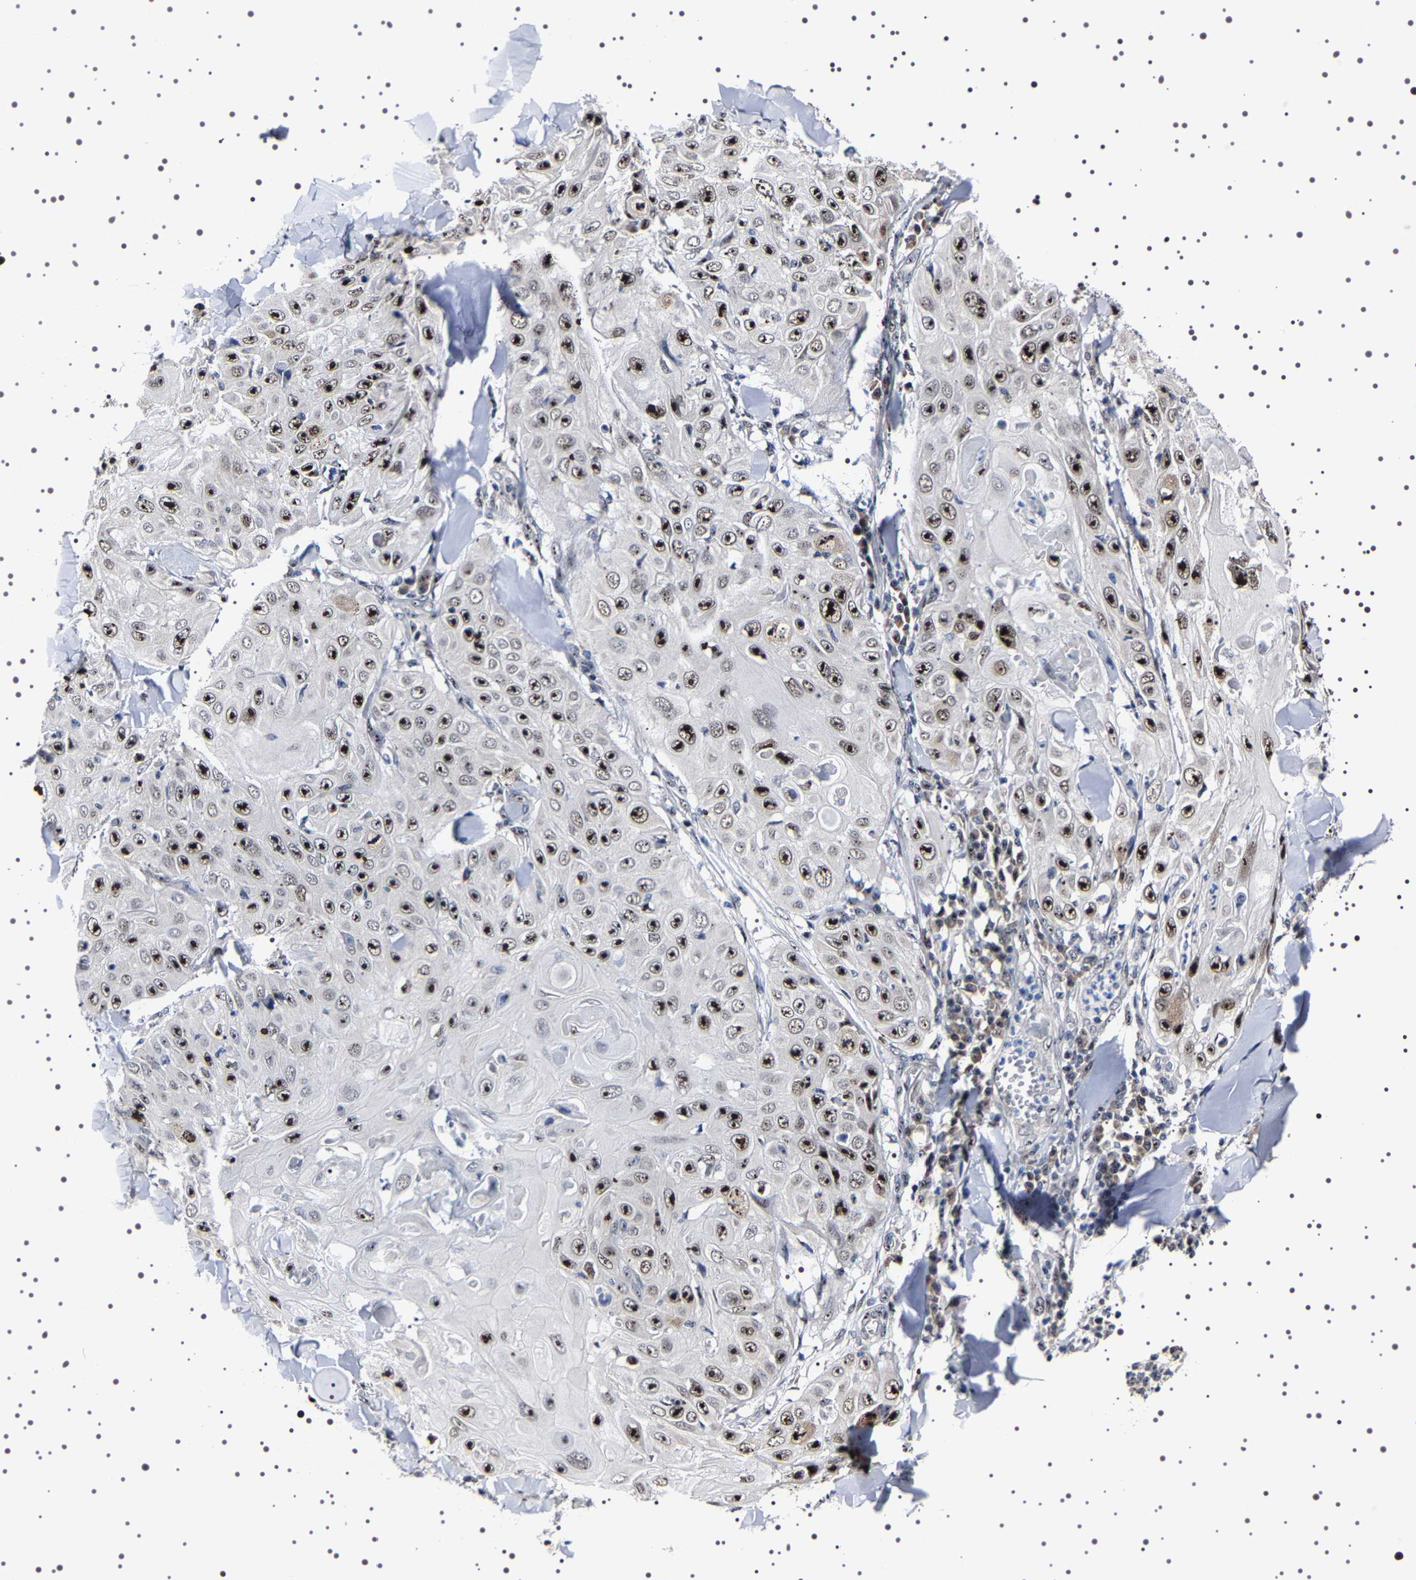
{"staining": {"intensity": "strong", "quantity": ">75%", "location": "nuclear"}, "tissue": "skin cancer", "cell_type": "Tumor cells", "image_type": "cancer", "snomed": [{"axis": "morphology", "description": "Squamous cell carcinoma, NOS"}, {"axis": "topography", "description": "Skin"}], "caption": "A brown stain labels strong nuclear expression of a protein in human skin cancer (squamous cell carcinoma) tumor cells. Immunohistochemistry (ihc) stains the protein in brown and the nuclei are stained blue.", "gene": "GNL3", "patient": {"sex": "male", "age": 86}}